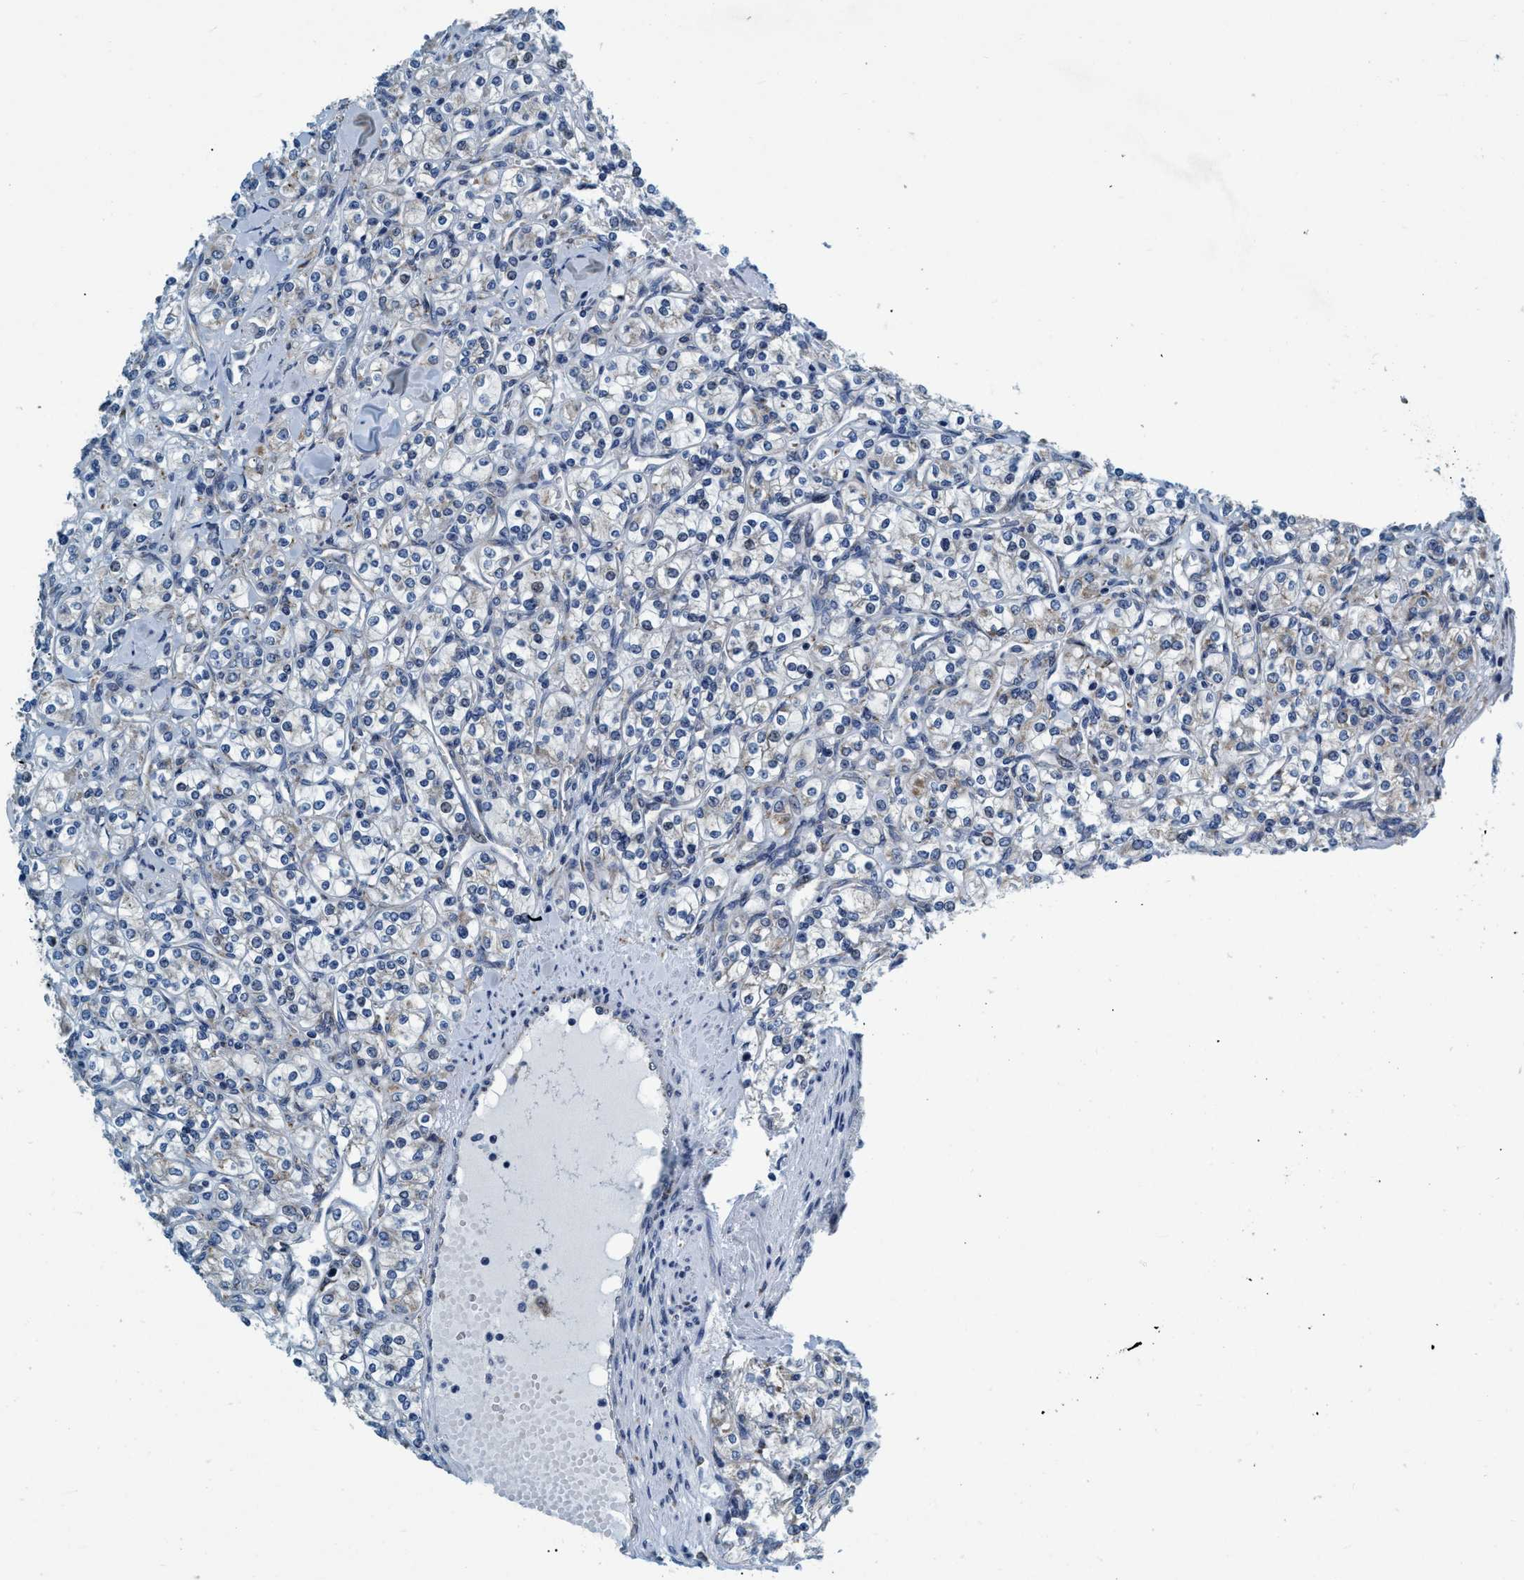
{"staining": {"intensity": "negative", "quantity": "none", "location": "none"}, "tissue": "renal cancer", "cell_type": "Tumor cells", "image_type": "cancer", "snomed": [{"axis": "morphology", "description": "Adenocarcinoma, NOS"}, {"axis": "topography", "description": "Kidney"}], "caption": "The photomicrograph demonstrates no staining of tumor cells in renal cancer (adenocarcinoma). (DAB (3,3'-diaminobenzidine) IHC visualized using brightfield microscopy, high magnification).", "gene": "ARMC9", "patient": {"sex": "male", "age": 77}}